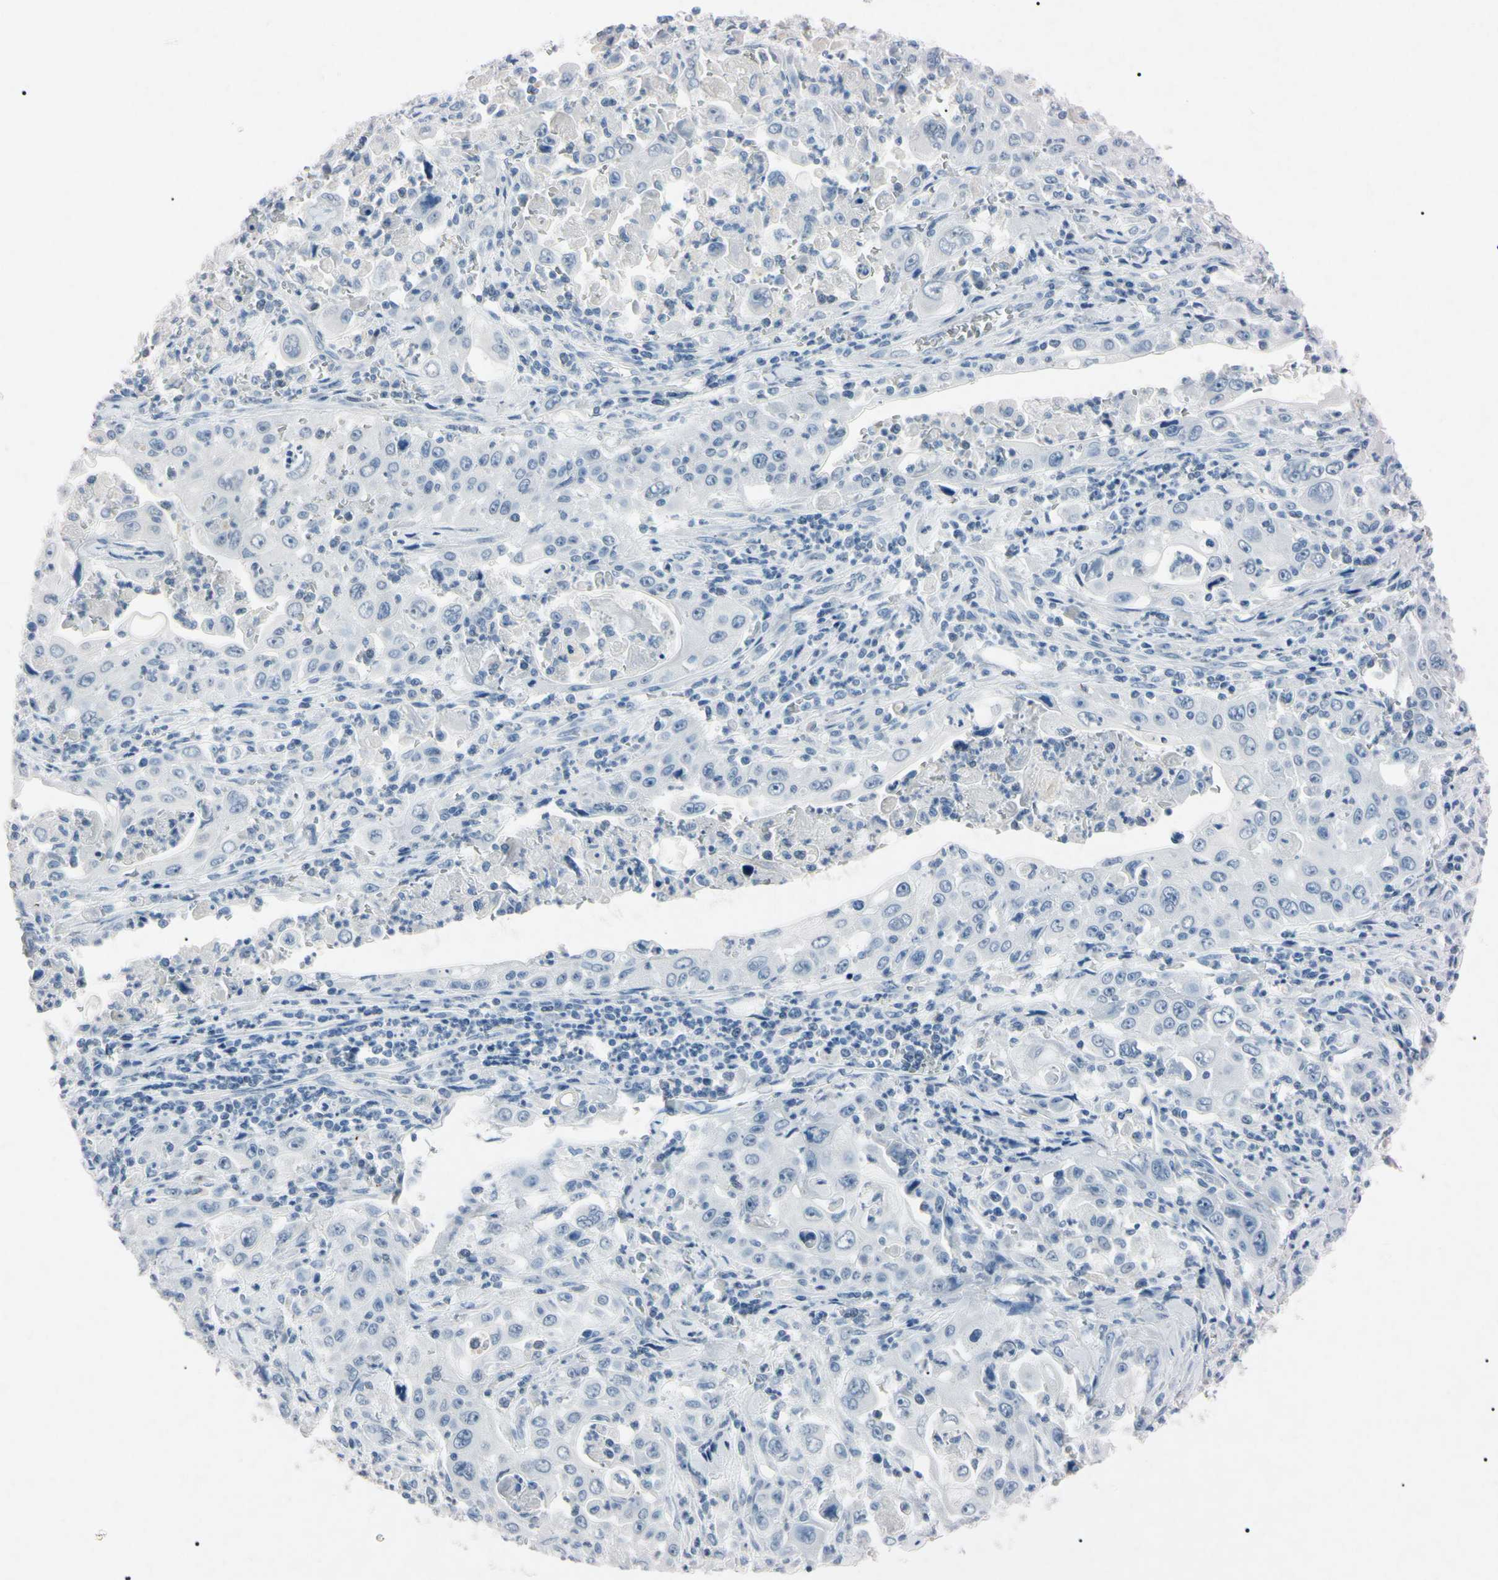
{"staining": {"intensity": "negative", "quantity": "none", "location": "none"}, "tissue": "pancreatic cancer", "cell_type": "Tumor cells", "image_type": "cancer", "snomed": [{"axis": "morphology", "description": "Adenocarcinoma, NOS"}, {"axis": "topography", "description": "Pancreas"}], "caption": "Tumor cells are negative for protein expression in human pancreatic cancer (adenocarcinoma). Nuclei are stained in blue.", "gene": "ELN", "patient": {"sex": "male", "age": 70}}